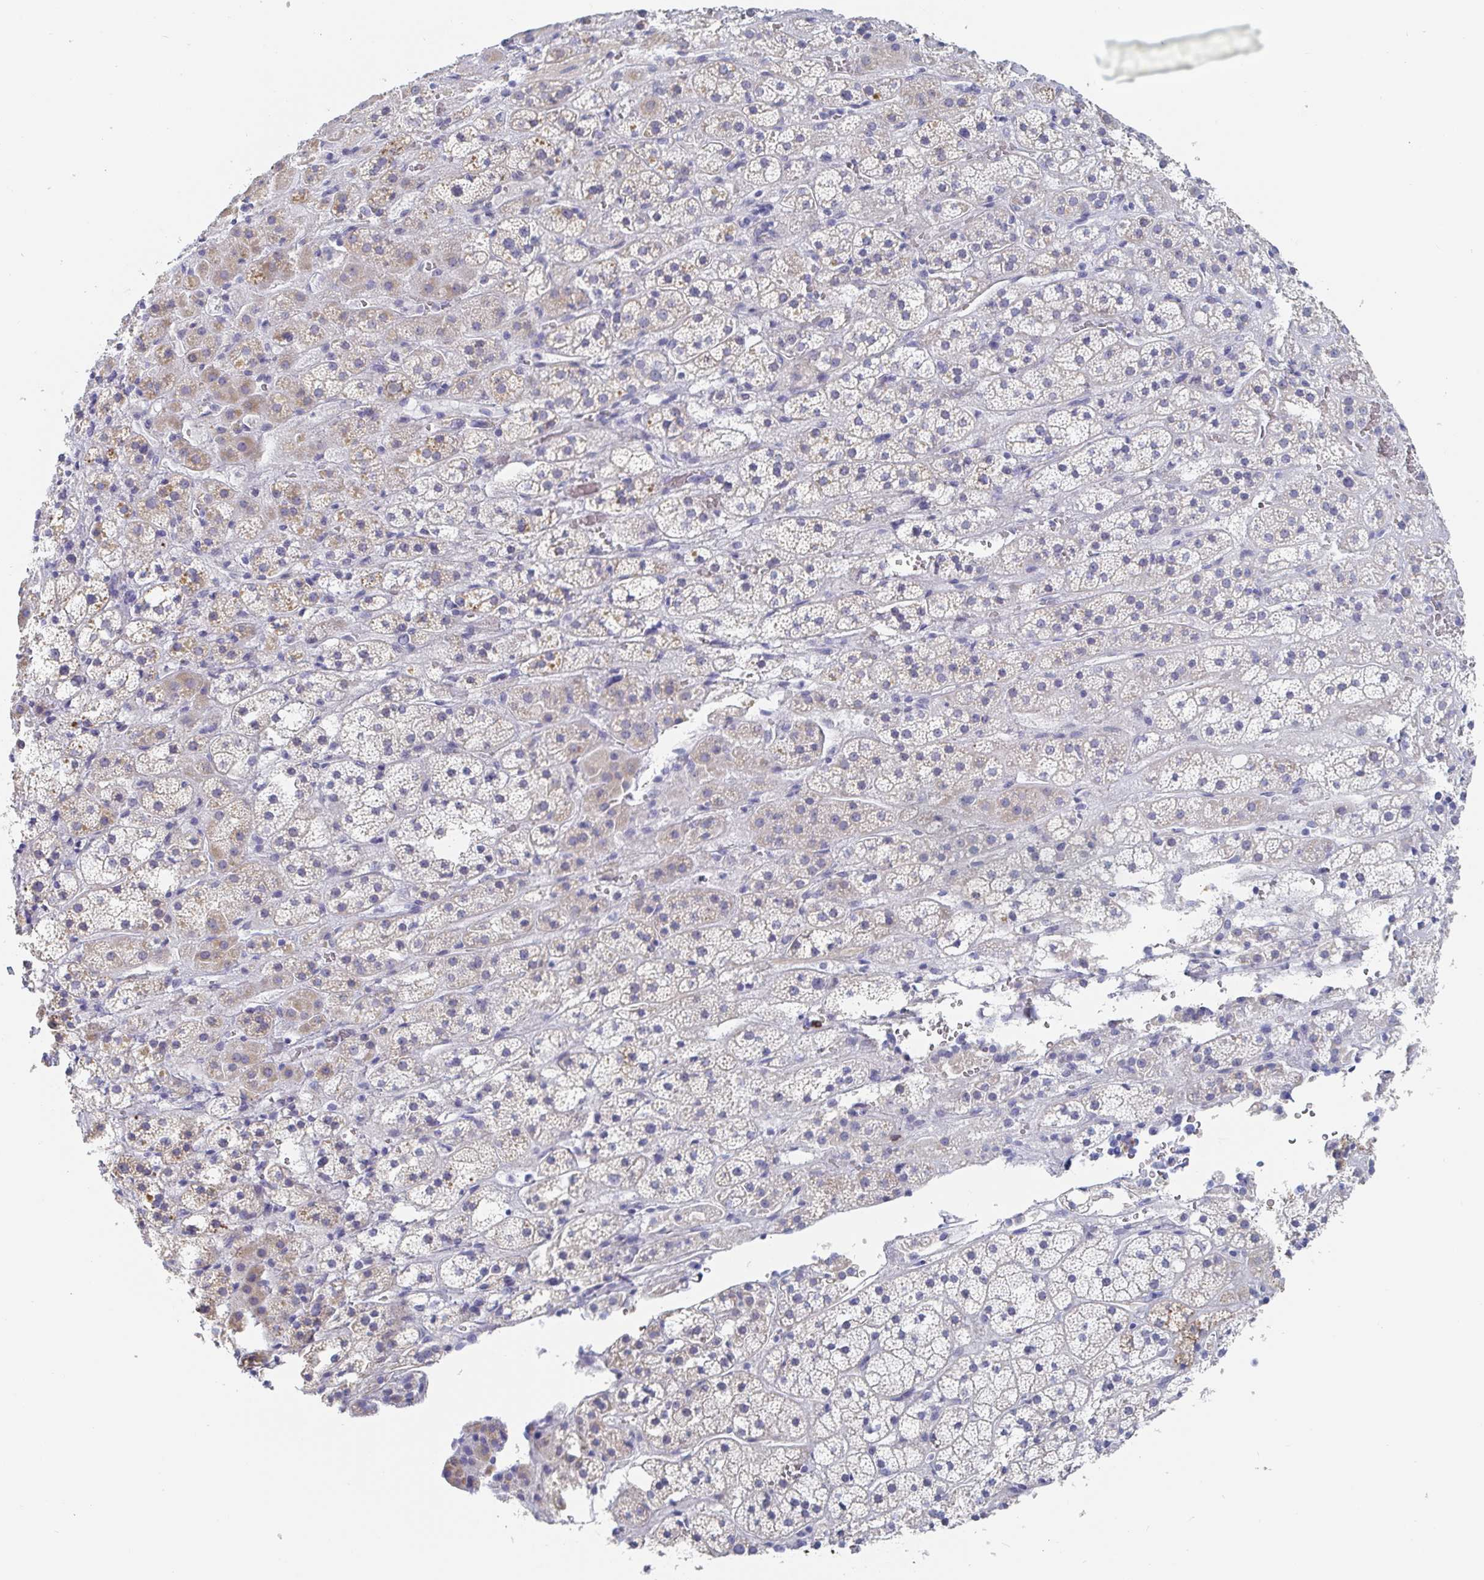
{"staining": {"intensity": "moderate", "quantity": "<25%", "location": "cytoplasmic/membranous"}, "tissue": "adrenal gland", "cell_type": "Glandular cells", "image_type": "normal", "snomed": [{"axis": "morphology", "description": "Normal tissue, NOS"}, {"axis": "topography", "description": "Adrenal gland"}], "caption": "Glandular cells show moderate cytoplasmic/membranous staining in approximately <25% of cells in benign adrenal gland. The protein of interest is shown in brown color, while the nuclei are stained blue.", "gene": "PACSIN1", "patient": {"sex": "male", "age": 53}}